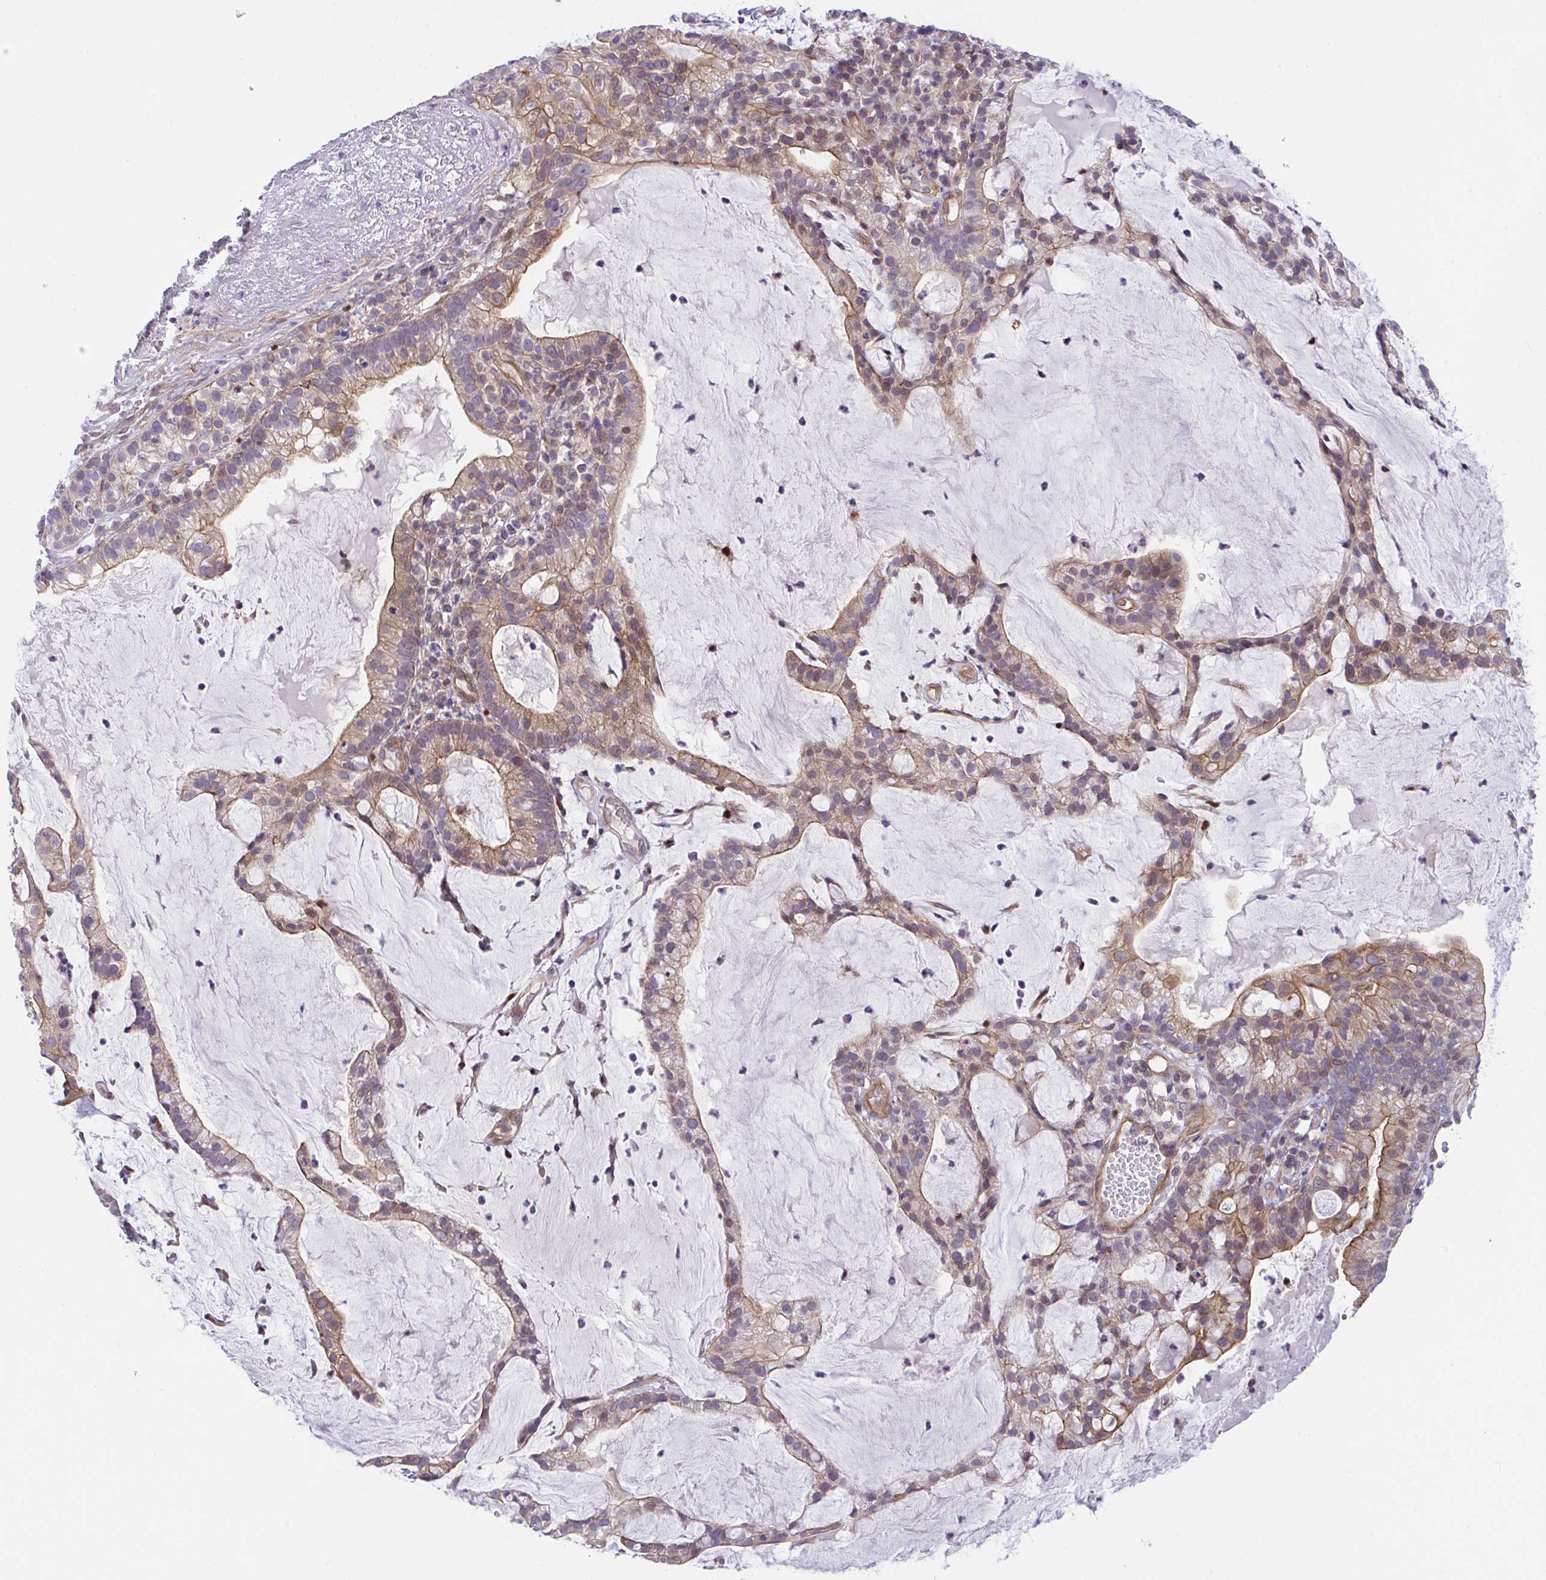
{"staining": {"intensity": "weak", "quantity": ">75%", "location": "cytoplasmic/membranous"}, "tissue": "cervical cancer", "cell_type": "Tumor cells", "image_type": "cancer", "snomed": [{"axis": "morphology", "description": "Adenocarcinoma, NOS"}, {"axis": "topography", "description": "Cervix"}], "caption": "An image of human cervical adenocarcinoma stained for a protein displays weak cytoplasmic/membranous brown staining in tumor cells.", "gene": "ZBED3", "patient": {"sex": "female", "age": 41}}